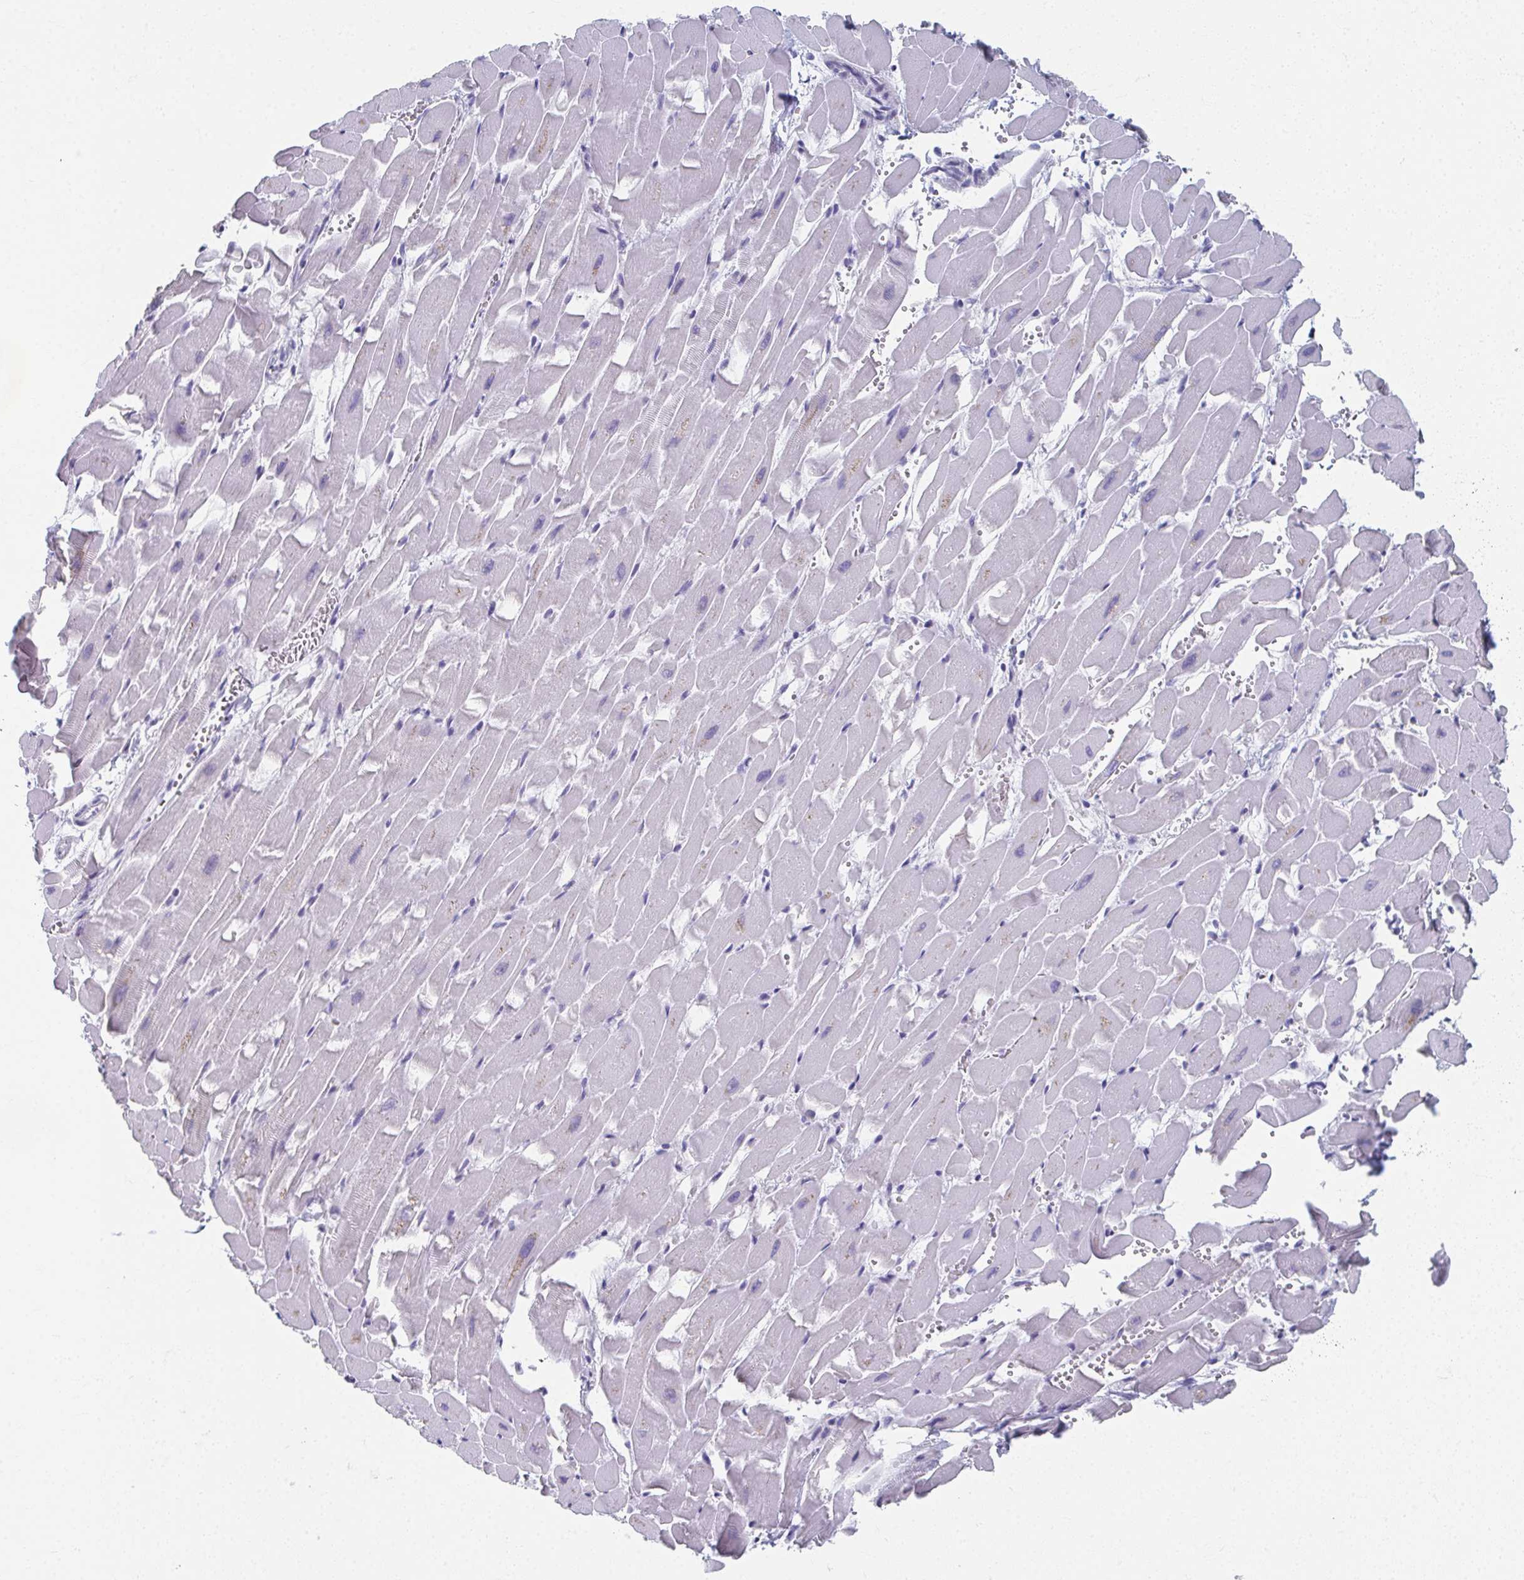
{"staining": {"intensity": "negative", "quantity": "none", "location": "none"}, "tissue": "heart muscle", "cell_type": "Cardiomyocytes", "image_type": "normal", "snomed": [{"axis": "morphology", "description": "Normal tissue, NOS"}, {"axis": "topography", "description": "Heart"}], "caption": "Immunohistochemical staining of normal heart muscle displays no significant positivity in cardiomyocytes. The staining is performed using DAB (3,3'-diaminobenzidine) brown chromogen with nuclei counter-stained in using hematoxylin.", "gene": "GHRL", "patient": {"sex": "male", "age": 37}}